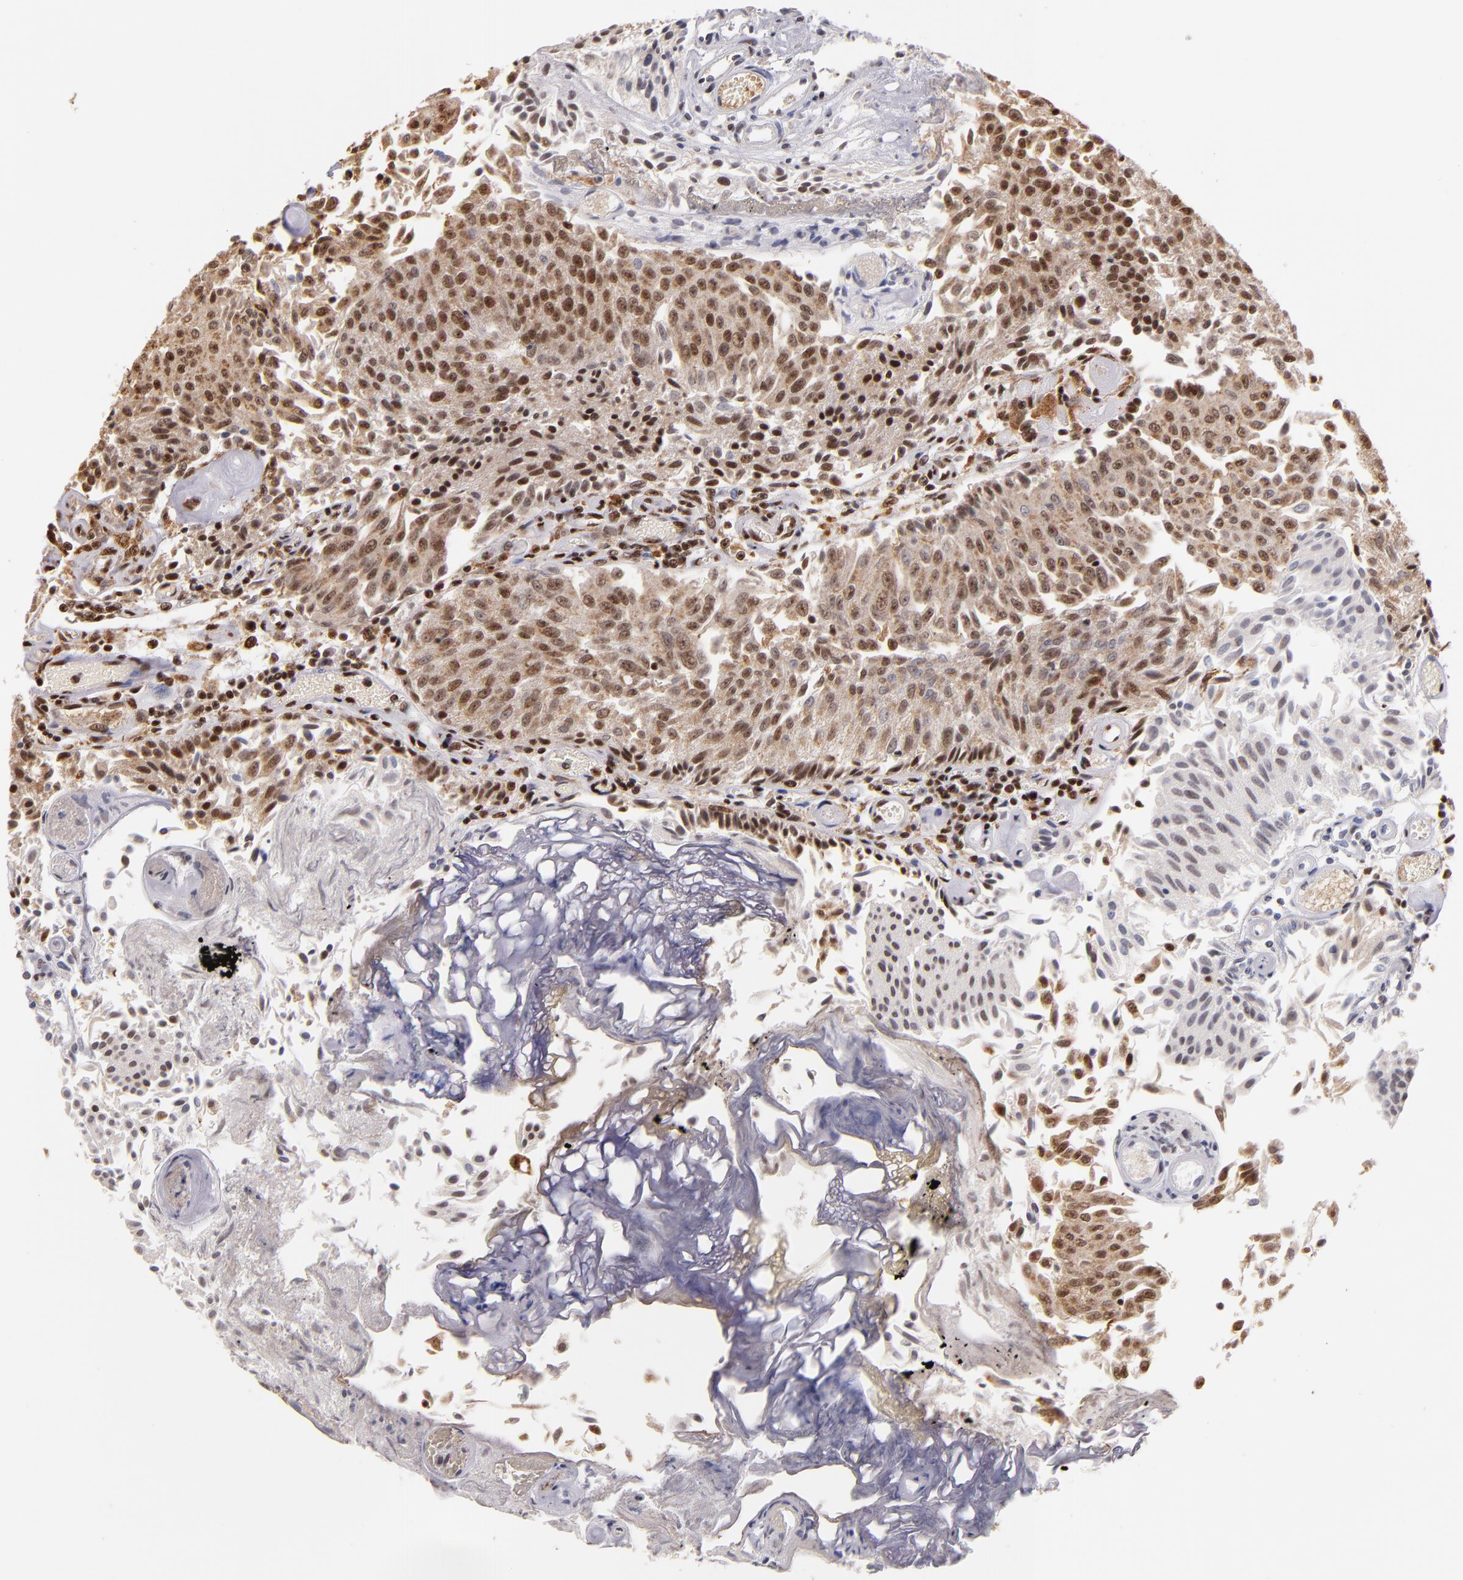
{"staining": {"intensity": "moderate", "quantity": ">75%", "location": "cytoplasmic/membranous,nuclear"}, "tissue": "urothelial cancer", "cell_type": "Tumor cells", "image_type": "cancer", "snomed": [{"axis": "morphology", "description": "Urothelial carcinoma, Low grade"}, {"axis": "topography", "description": "Urinary bladder"}], "caption": "This is an image of IHC staining of urothelial cancer, which shows moderate positivity in the cytoplasmic/membranous and nuclear of tumor cells.", "gene": "SP1", "patient": {"sex": "male", "age": 86}}